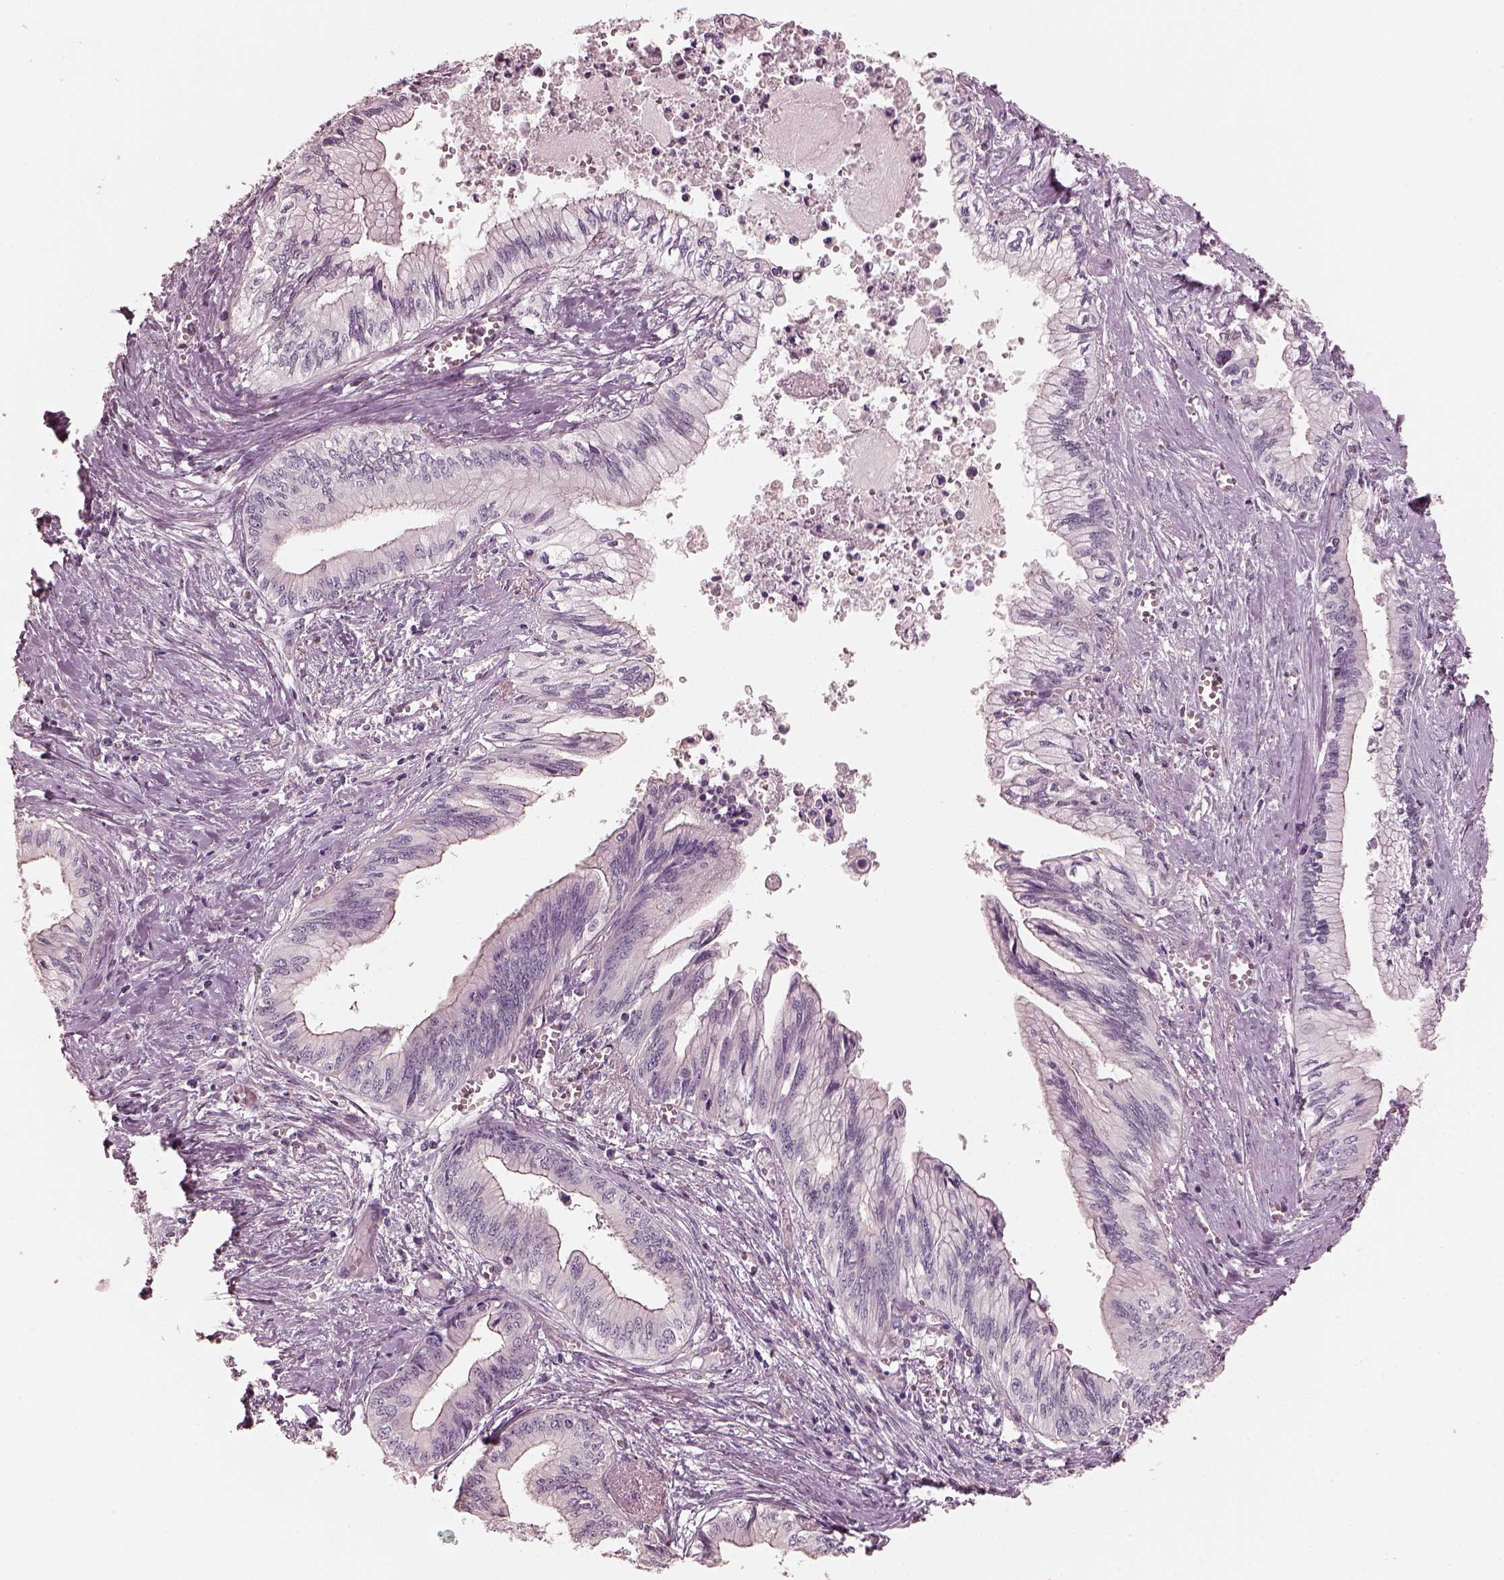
{"staining": {"intensity": "negative", "quantity": "none", "location": "none"}, "tissue": "pancreatic cancer", "cell_type": "Tumor cells", "image_type": "cancer", "snomed": [{"axis": "morphology", "description": "Adenocarcinoma, NOS"}, {"axis": "topography", "description": "Pancreas"}], "caption": "High magnification brightfield microscopy of pancreatic cancer stained with DAB (3,3'-diaminobenzidine) (brown) and counterstained with hematoxylin (blue): tumor cells show no significant expression.", "gene": "OPTC", "patient": {"sex": "female", "age": 61}}